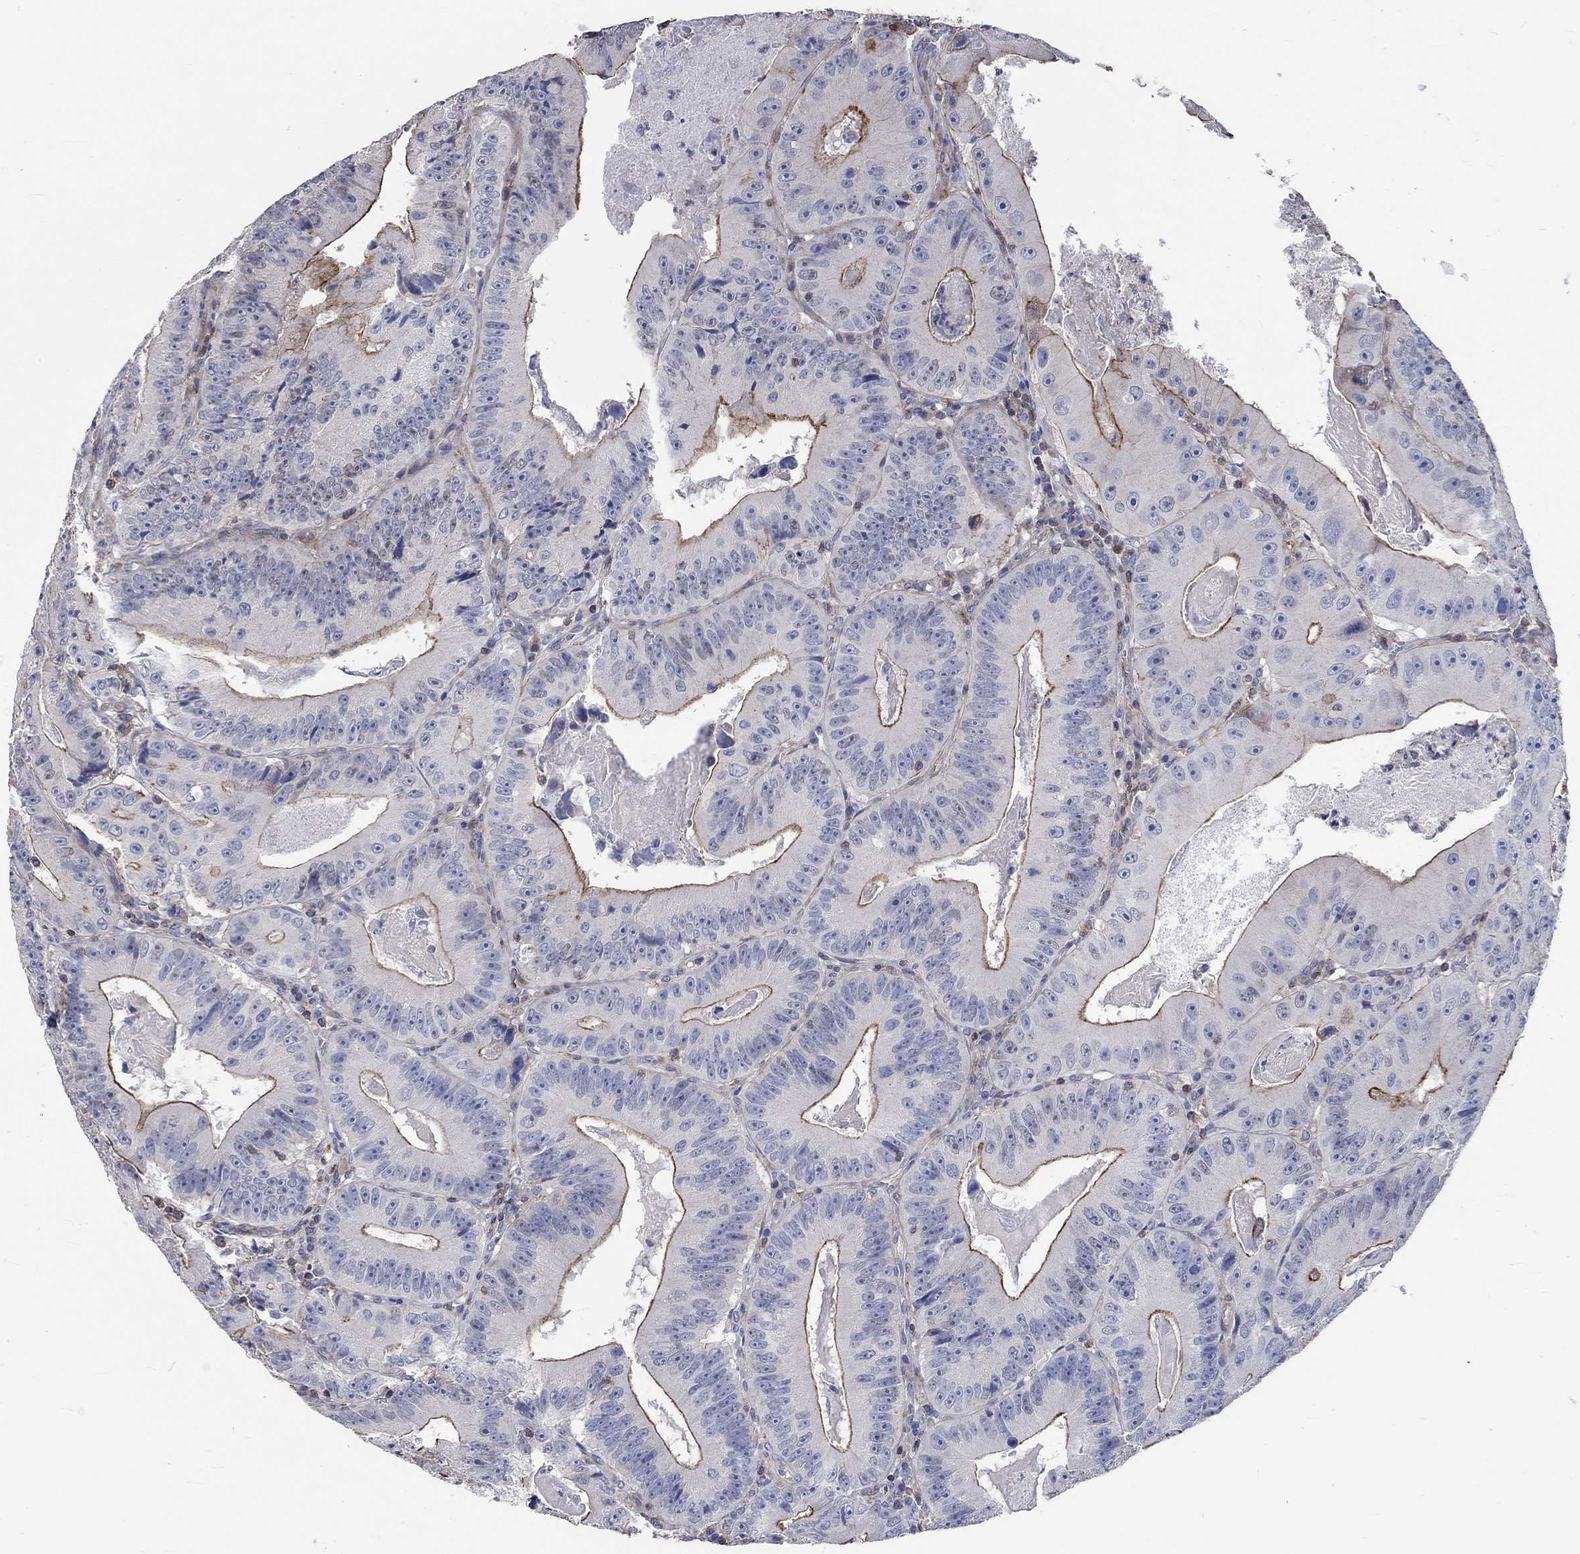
{"staining": {"intensity": "moderate", "quantity": "25%-75%", "location": "cytoplasmic/membranous"}, "tissue": "colorectal cancer", "cell_type": "Tumor cells", "image_type": "cancer", "snomed": [{"axis": "morphology", "description": "Adenocarcinoma, NOS"}, {"axis": "topography", "description": "Colon"}], "caption": "High-magnification brightfield microscopy of adenocarcinoma (colorectal) stained with DAB (brown) and counterstained with hematoxylin (blue). tumor cells exhibit moderate cytoplasmic/membranous positivity is seen in about25%-75% of cells.", "gene": "TNFAIP8L3", "patient": {"sex": "female", "age": 86}}